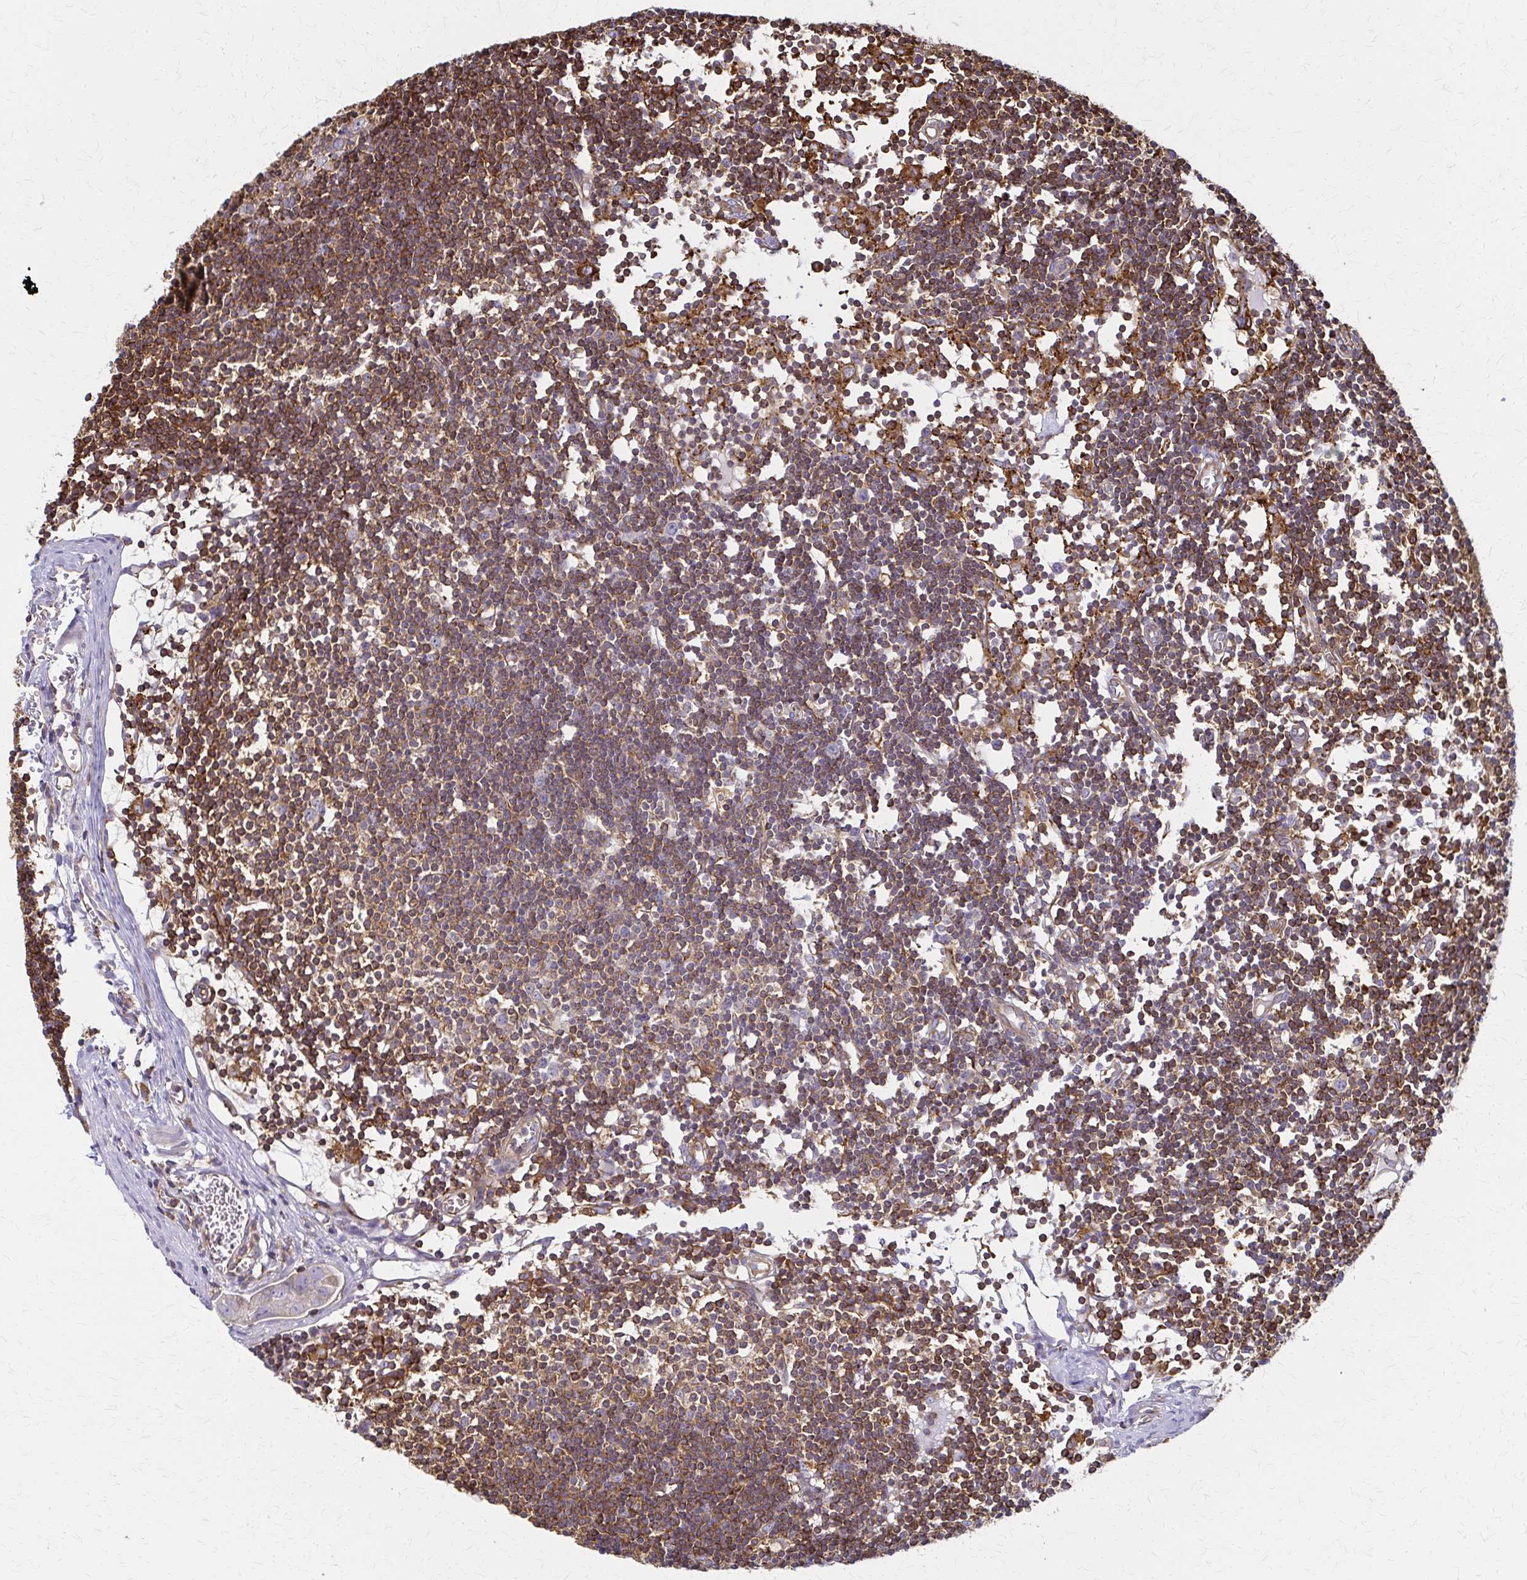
{"staining": {"intensity": "moderate", "quantity": ">75%", "location": "cytoplasmic/membranous"}, "tissue": "lymph node", "cell_type": "Germinal center cells", "image_type": "normal", "snomed": [{"axis": "morphology", "description": "Normal tissue, NOS"}, {"axis": "topography", "description": "Lymph node"}], "caption": "Moderate cytoplasmic/membranous protein expression is seen in approximately >75% of germinal center cells in lymph node.", "gene": "WASF2", "patient": {"sex": "female", "age": 11}}